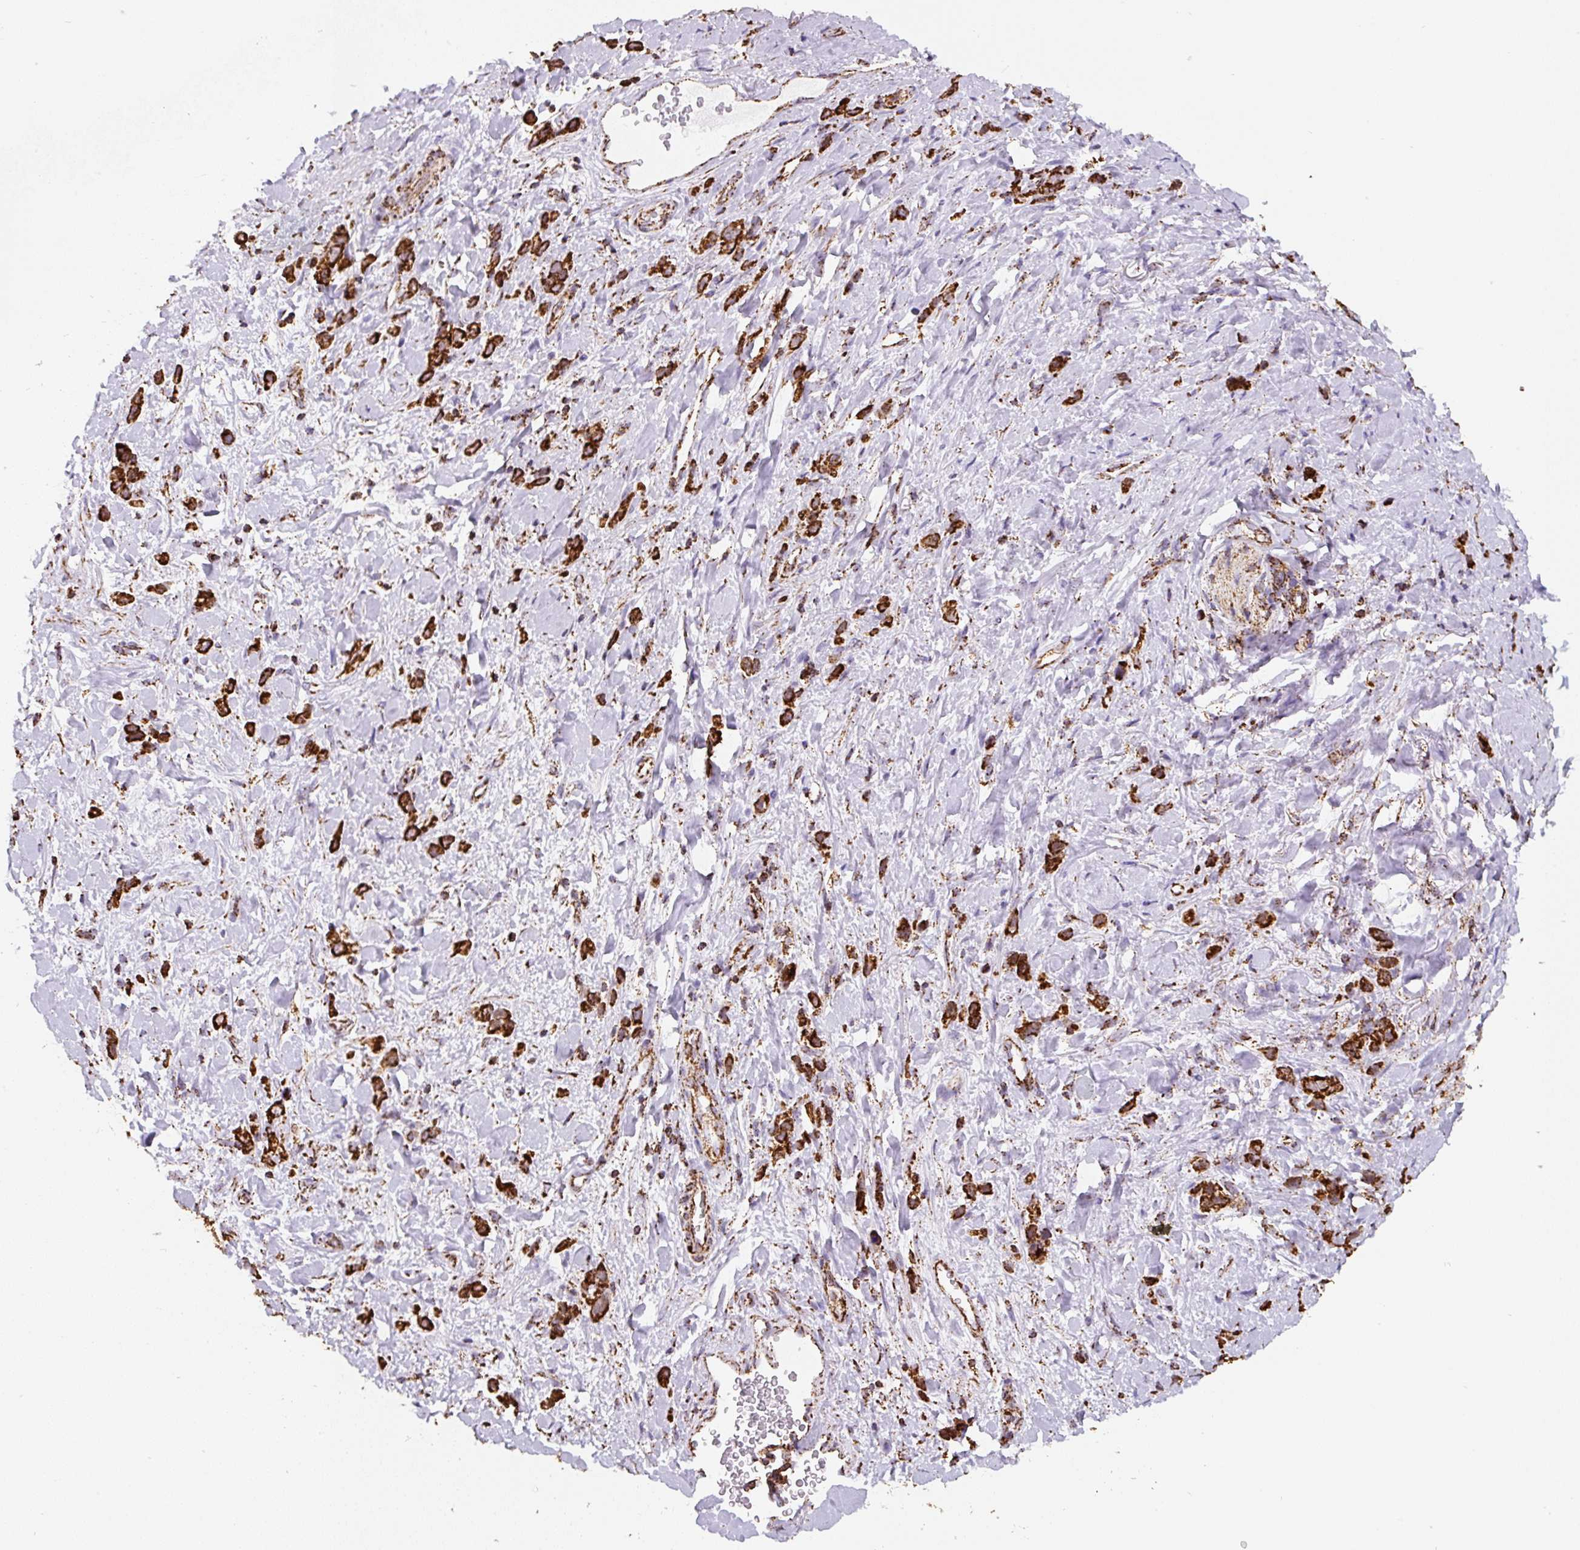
{"staining": {"intensity": "strong", "quantity": ">75%", "location": "cytoplasmic/membranous"}, "tissue": "stomach cancer", "cell_type": "Tumor cells", "image_type": "cancer", "snomed": [{"axis": "morphology", "description": "Adenocarcinoma, NOS"}, {"axis": "topography", "description": "Stomach"}], "caption": "Immunohistochemistry histopathology image of stomach adenocarcinoma stained for a protein (brown), which shows high levels of strong cytoplasmic/membranous positivity in approximately >75% of tumor cells.", "gene": "ATP5F1A", "patient": {"sex": "female", "age": 65}}